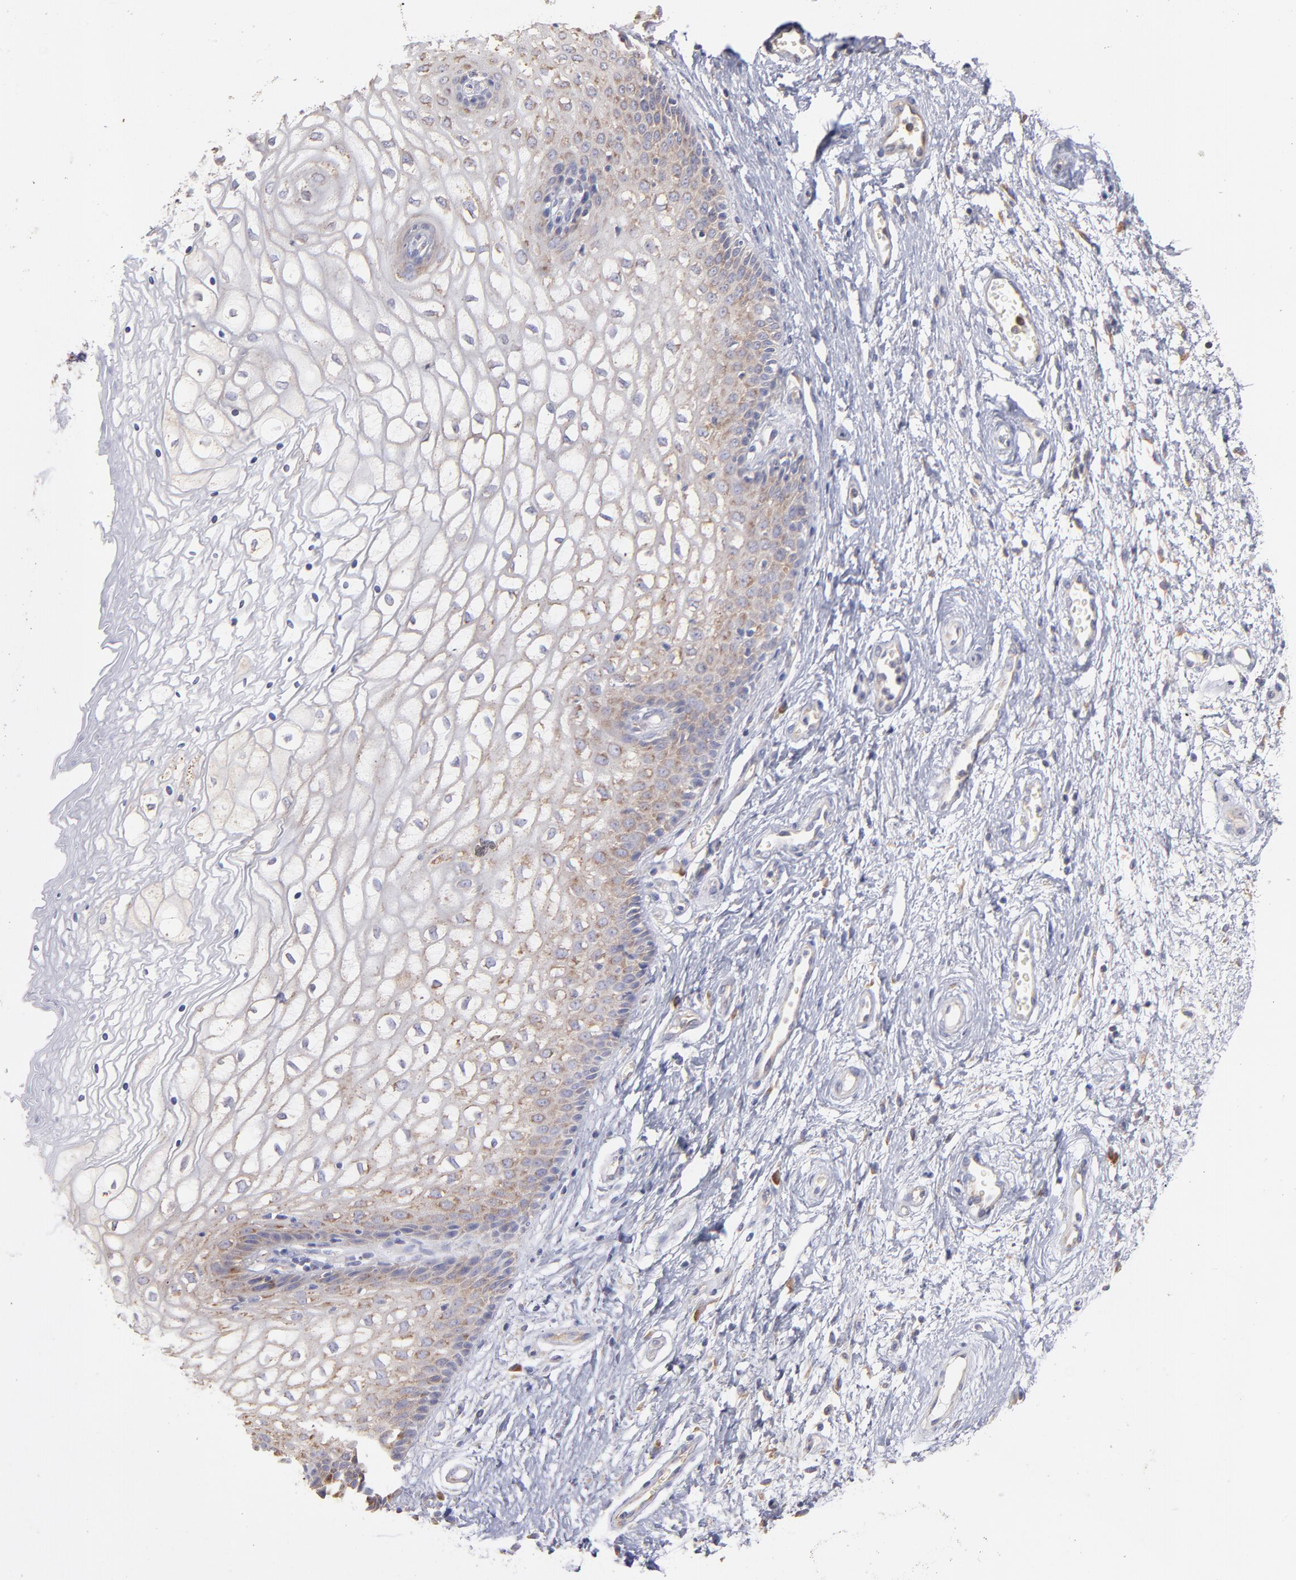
{"staining": {"intensity": "negative", "quantity": "none", "location": "none"}, "tissue": "vagina", "cell_type": "Squamous epithelial cells", "image_type": "normal", "snomed": [{"axis": "morphology", "description": "Normal tissue, NOS"}, {"axis": "topography", "description": "Vagina"}], "caption": "High power microscopy image of an immunohistochemistry micrograph of unremarkable vagina, revealing no significant staining in squamous epithelial cells.", "gene": "RPLP0", "patient": {"sex": "female", "age": 34}}